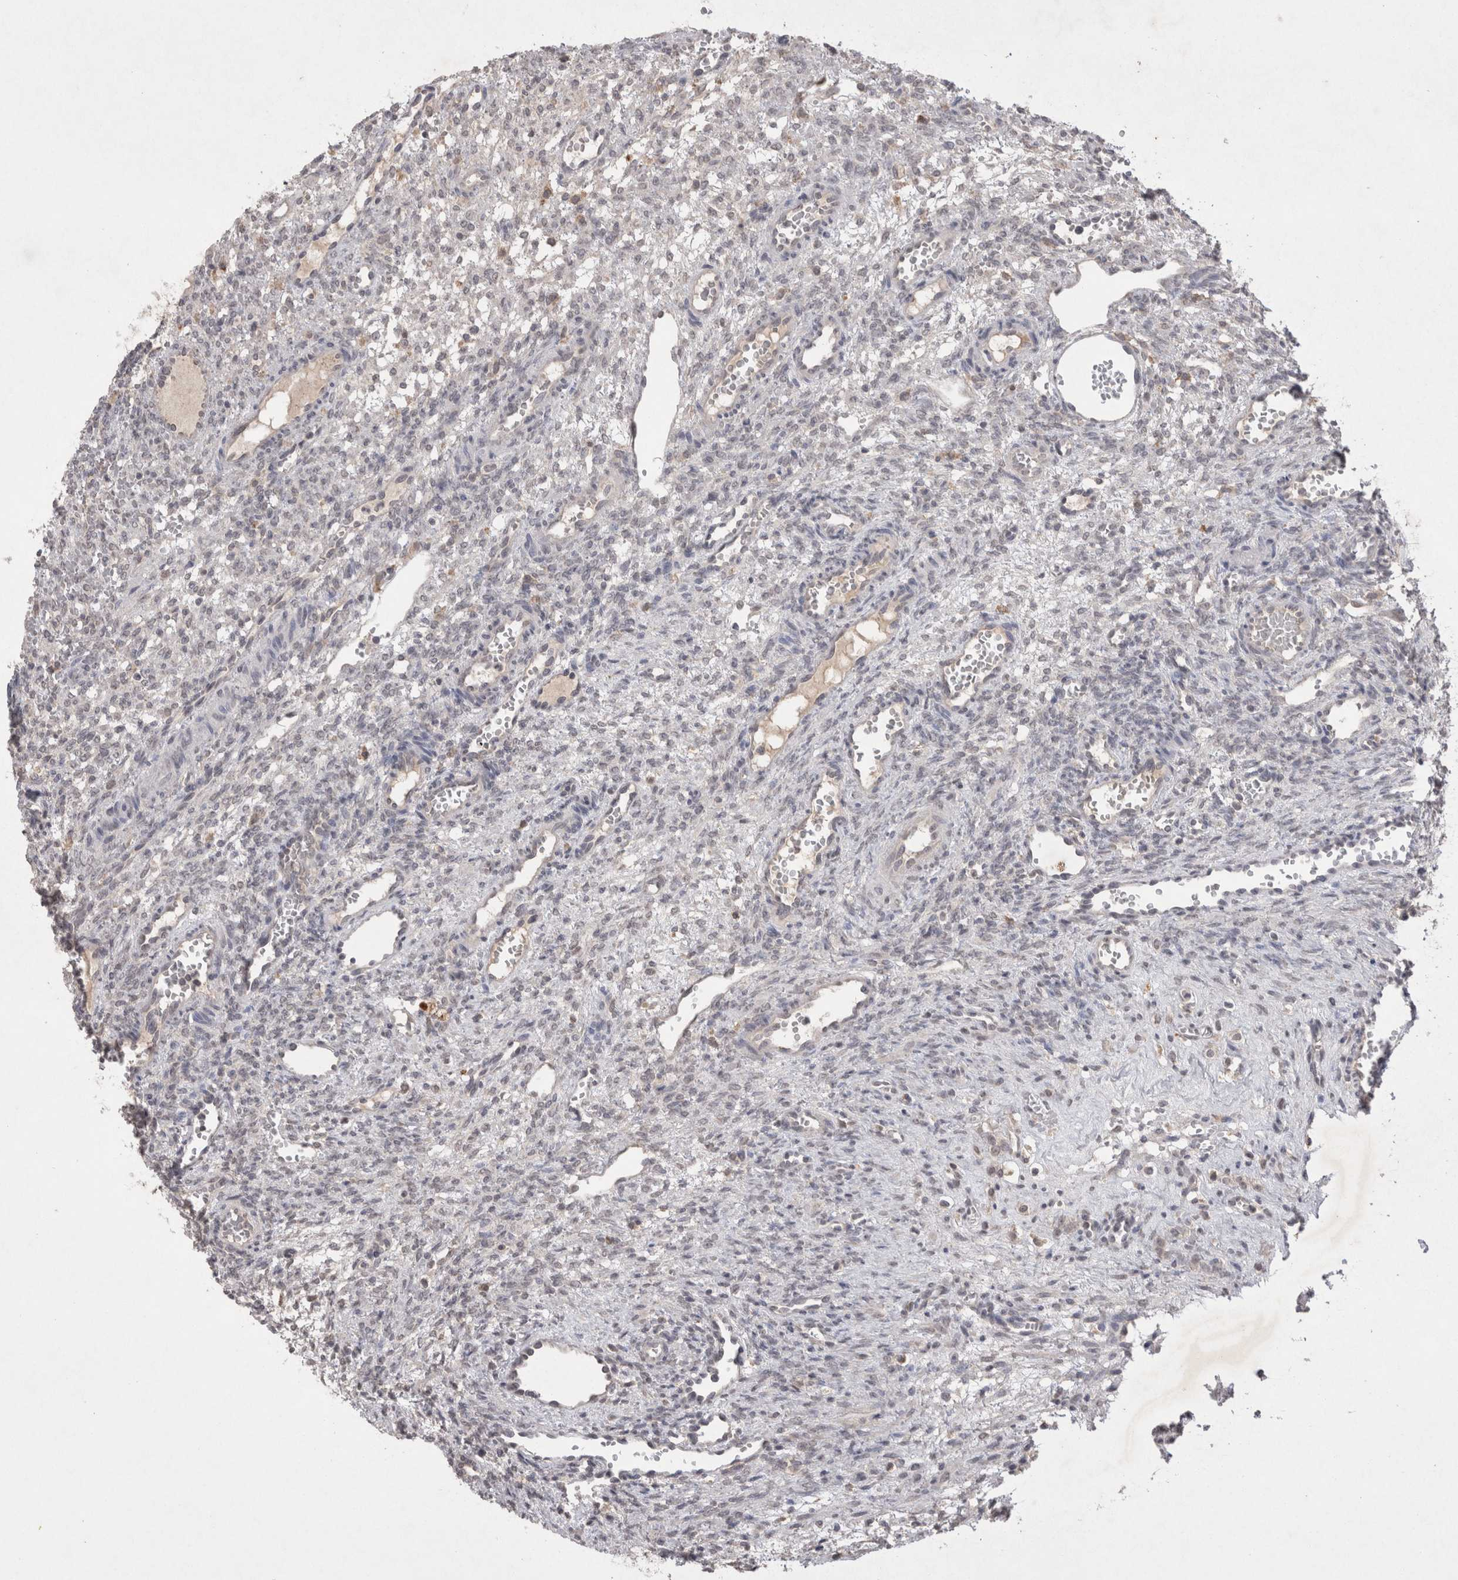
{"staining": {"intensity": "negative", "quantity": "none", "location": "none"}, "tissue": "ovary", "cell_type": "Ovarian stroma cells", "image_type": "normal", "snomed": [{"axis": "morphology", "description": "Normal tissue, NOS"}, {"axis": "topography", "description": "Ovary"}], "caption": "Immunohistochemistry (IHC) micrograph of unremarkable ovary: ovary stained with DAB demonstrates no significant protein positivity in ovarian stroma cells.", "gene": "LYVE1", "patient": {"sex": "female", "age": 34}}